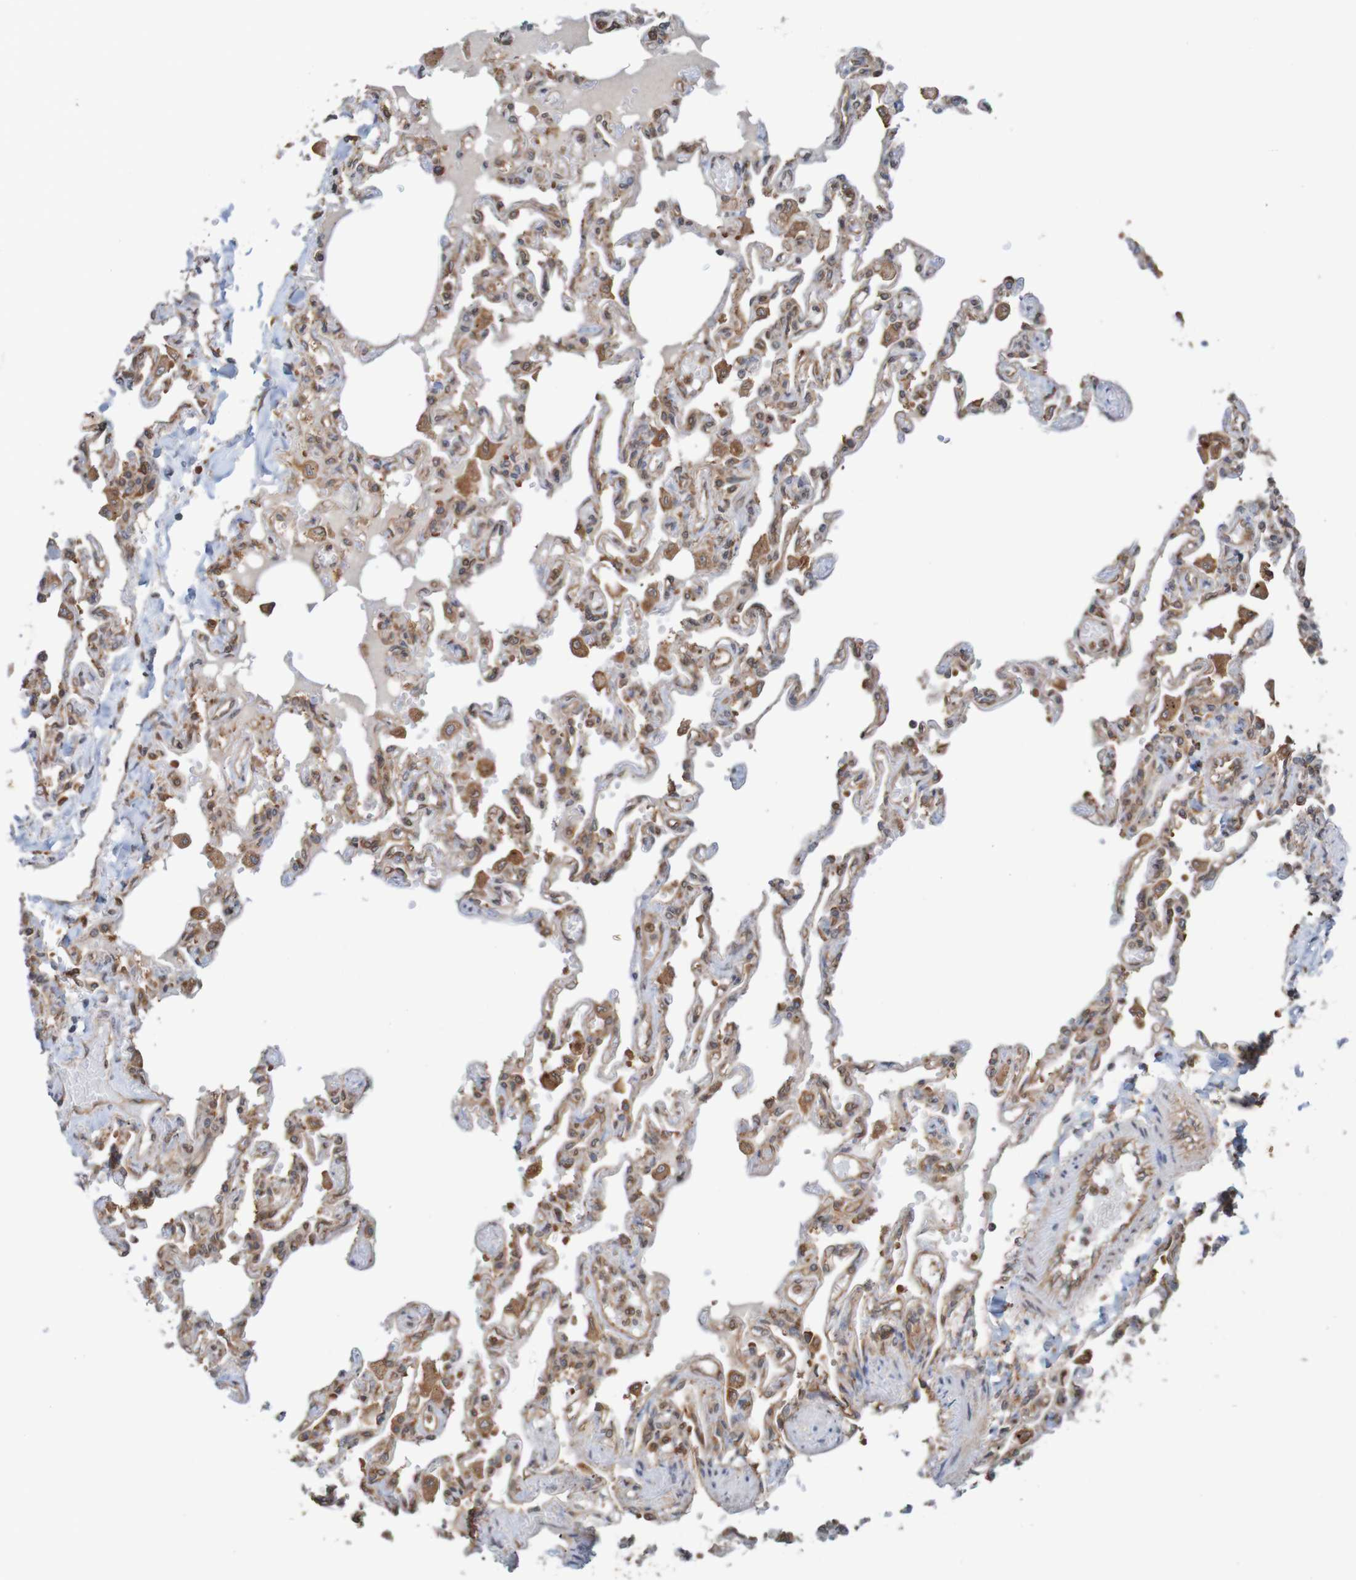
{"staining": {"intensity": "weak", "quantity": ">75%", "location": "cytoplasmic/membranous"}, "tissue": "lung", "cell_type": "Alveolar cells", "image_type": "normal", "snomed": [{"axis": "morphology", "description": "Normal tissue, NOS"}, {"axis": "topography", "description": "Lung"}], "caption": "Immunohistochemistry (IHC) (DAB (3,3'-diaminobenzidine)) staining of unremarkable human lung demonstrates weak cytoplasmic/membranous protein staining in approximately >75% of alveolar cells.", "gene": "ARHGEF11", "patient": {"sex": "male", "age": 21}}